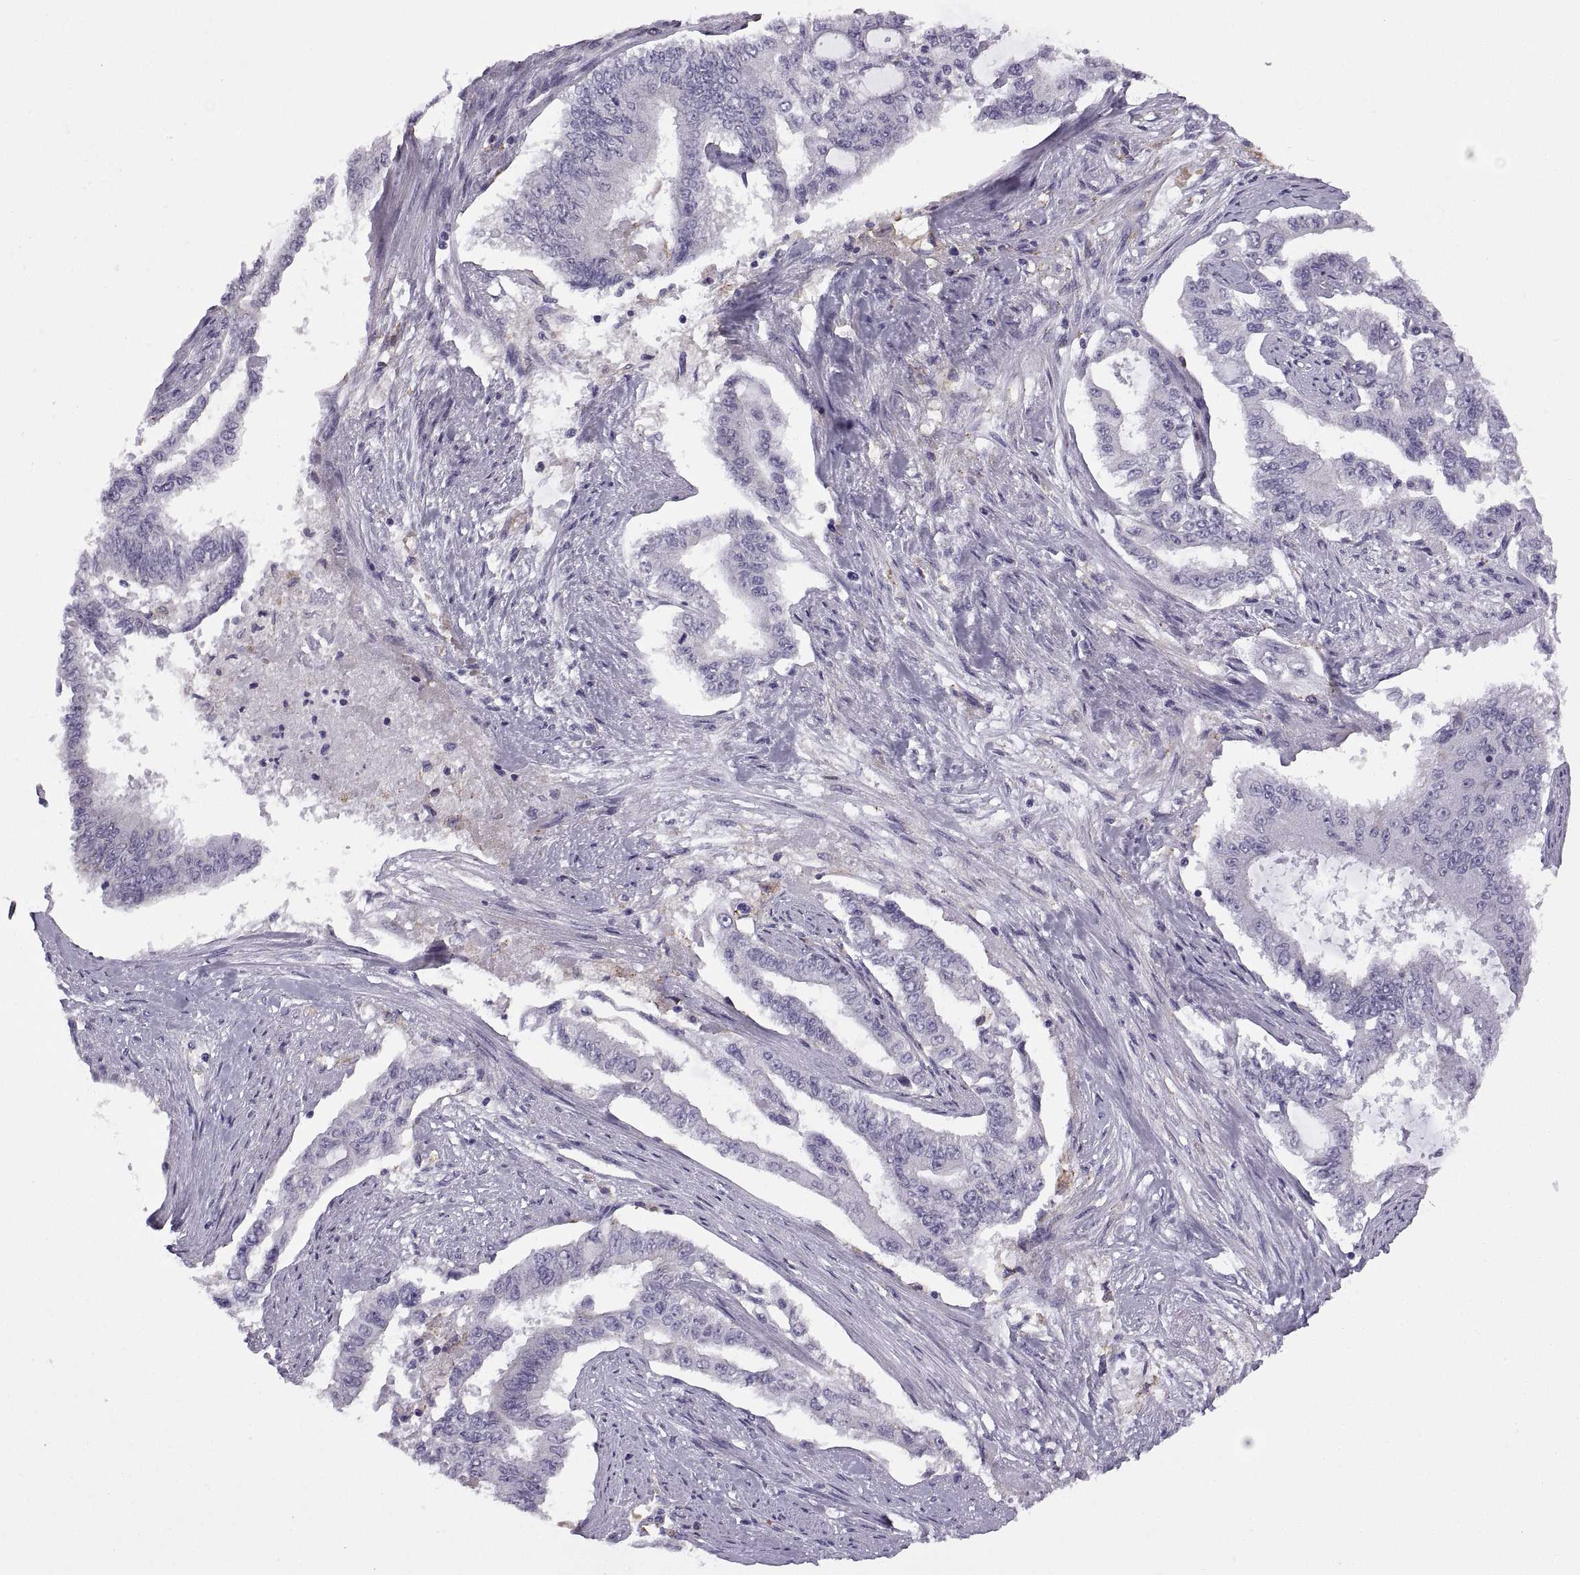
{"staining": {"intensity": "negative", "quantity": "none", "location": "none"}, "tissue": "endometrial cancer", "cell_type": "Tumor cells", "image_type": "cancer", "snomed": [{"axis": "morphology", "description": "Adenocarcinoma, NOS"}, {"axis": "topography", "description": "Uterus"}], "caption": "This photomicrograph is of adenocarcinoma (endometrial) stained with IHC to label a protein in brown with the nuclei are counter-stained blue. There is no expression in tumor cells.", "gene": "MEIOC", "patient": {"sex": "female", "age": 59}}